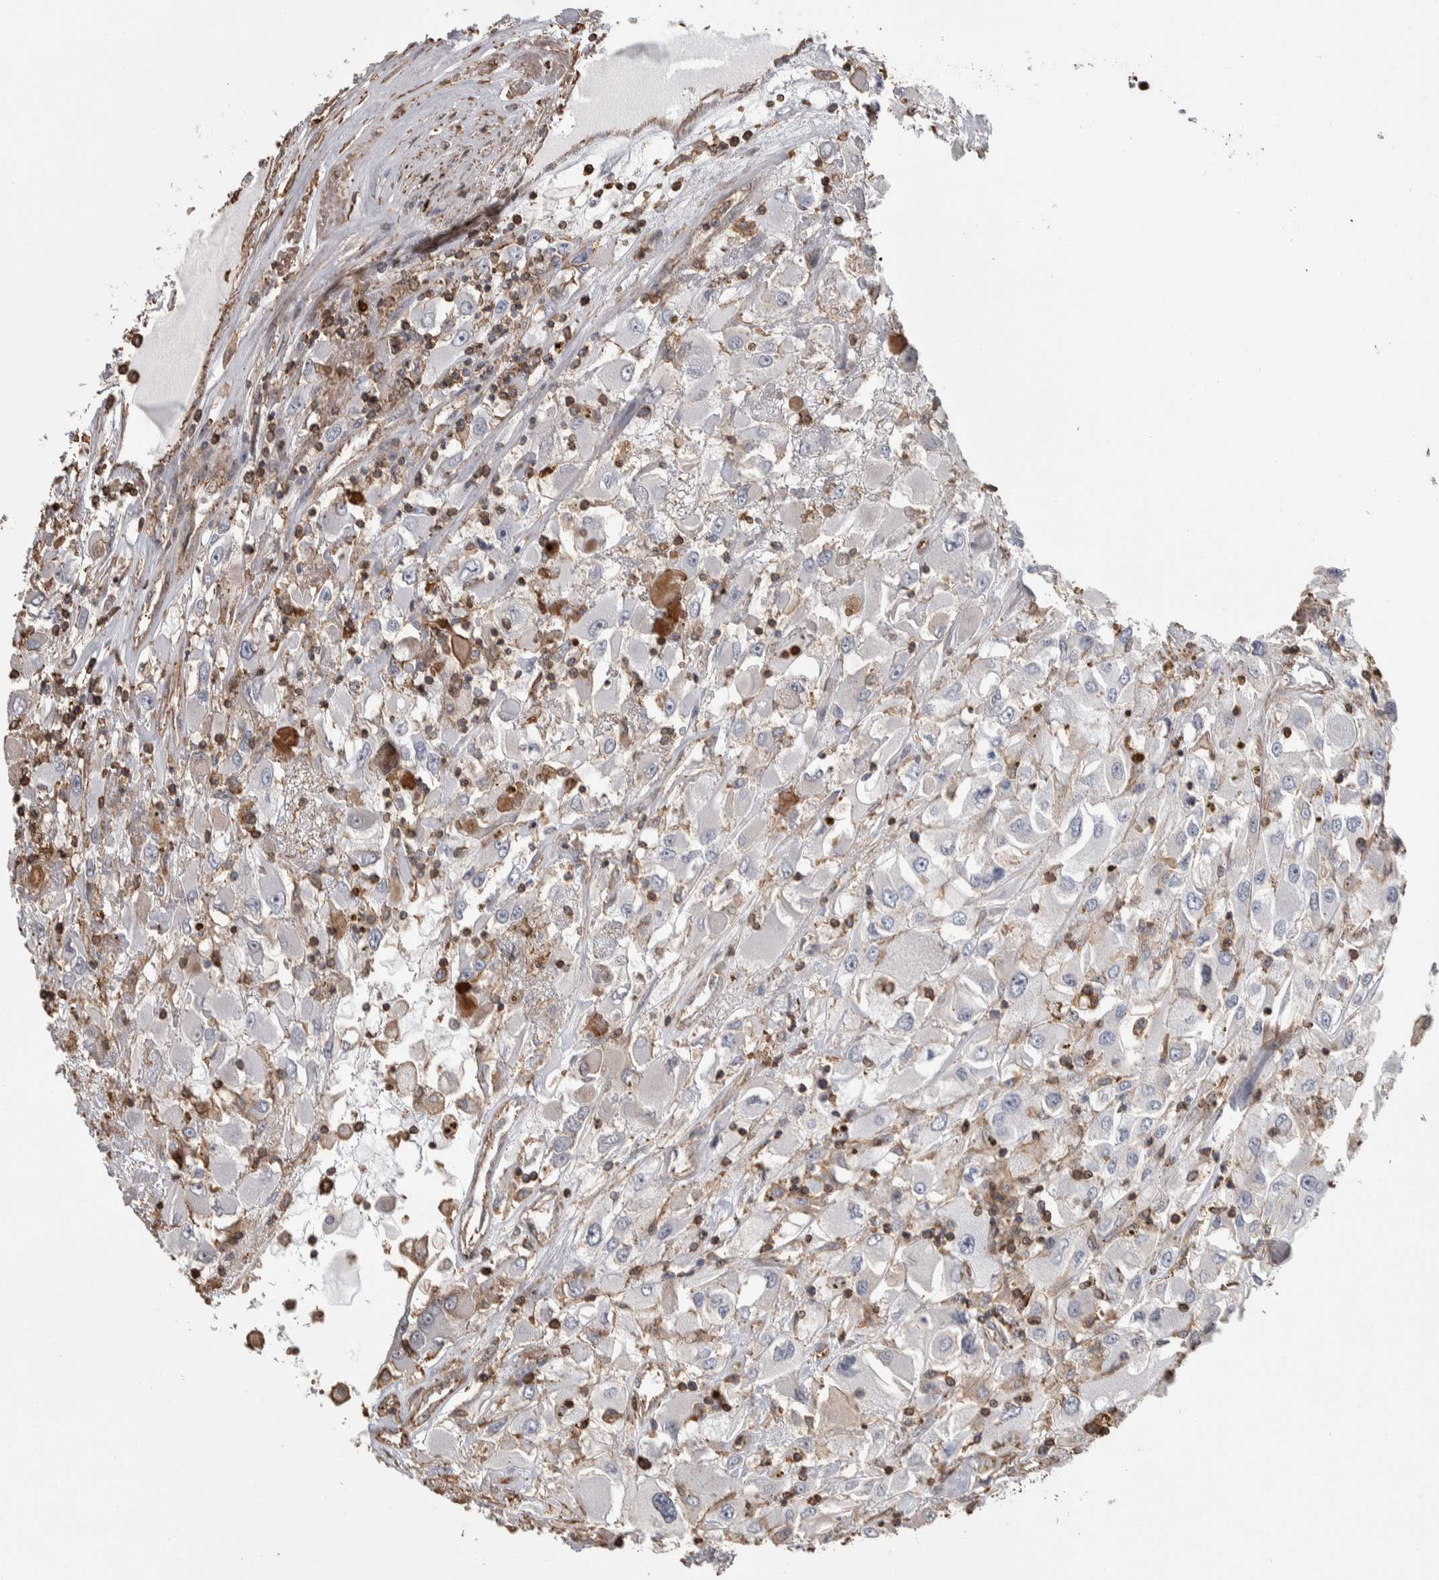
{"staining": {"intensity": "negative", "quantity": "none", "location": "none"}, "tissue": "renal cancer", "cell_type": "Tumor cells", "image_type": "cancer", "snomed": [{"axis": "morphology", "description": "Adenocarcinoma, NOS"}, {"axis": "topography", "description": "Kidney"}], "caption": "Tumor cells are negative for protein expression in human renal cancer (adenocarcinoma).", "gene": "ENPP2", "patient": {"sex": "female", "age": 52}}